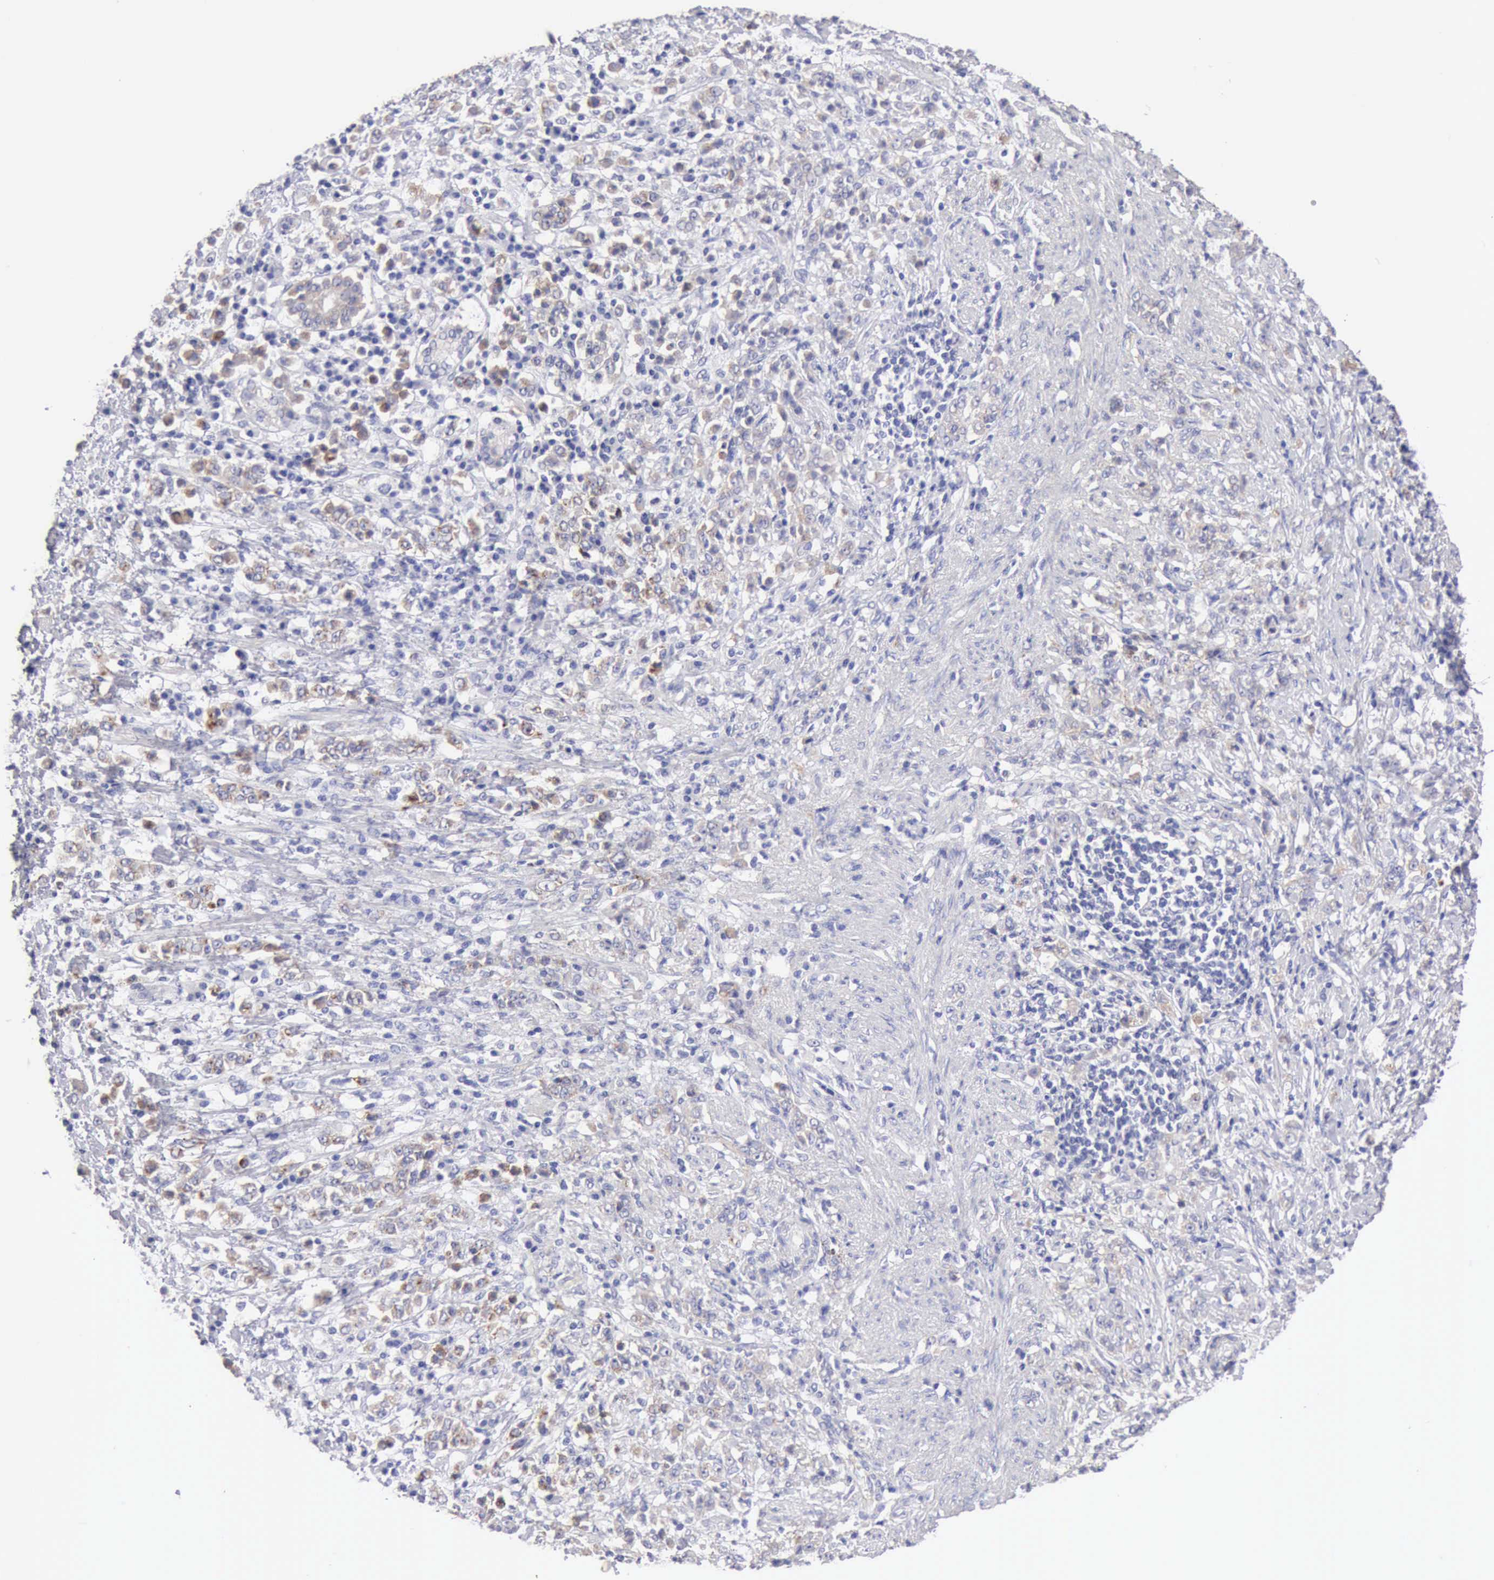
{"staining": {"intensity": "weak", "quantity": "25%-75%", "location": "cytoplasmic/membranous"}, "tissue": "stomach cancer", "cell_type": "Tumor cells", "image_type": "cancer", "snomed": [{"axis": "morphology", "description": "Adenocarcinoma, NOS"}, {"axis": "topography", "description": "Stomach, lower"}], "caption": "Stomach cancer stained with a protein marker reveals weak staining in tumor cells.", "gene": "APP", "patient": {"sex": "male", "age": 88}}